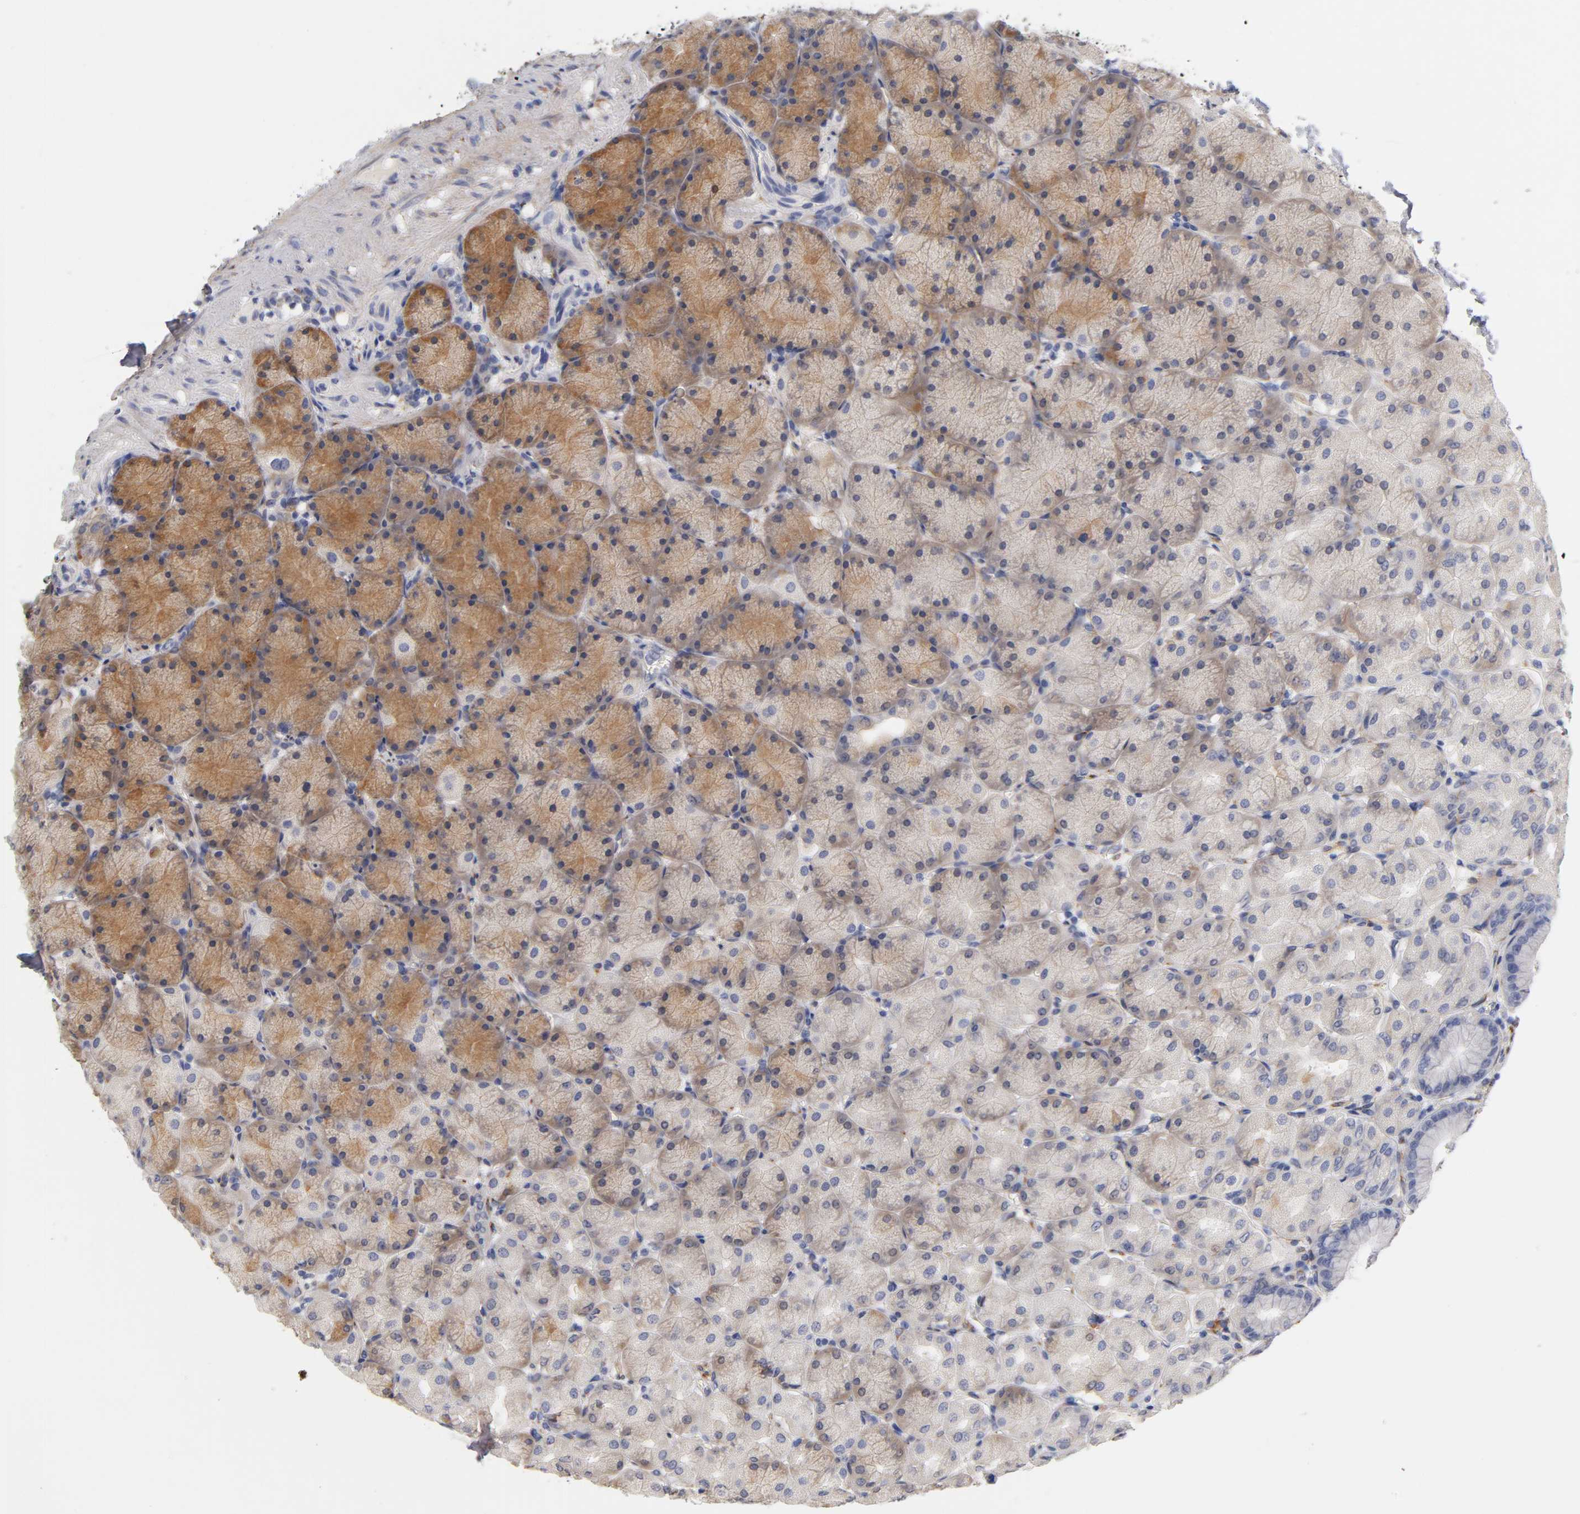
{"staining": {"intensity": "moderate", "quantity": "<25%", "location": "cytoplasmic/membranous"}, "tissue": "stomach", "cell_type": "Glandular cells", "image_type": "normal", "snomed": [{"axis": "morphology", "description": "Normal tissue, NOS"}, {"axis": "topography", "description": "Stomach, upper"}], "caption": "The immunohistochemical stain shows moderate cytoplasmic/membranous staining in glandular cells of benign stomach.", "gene": "LAMB1", "patient": {"sex": "female", "age": 56}}